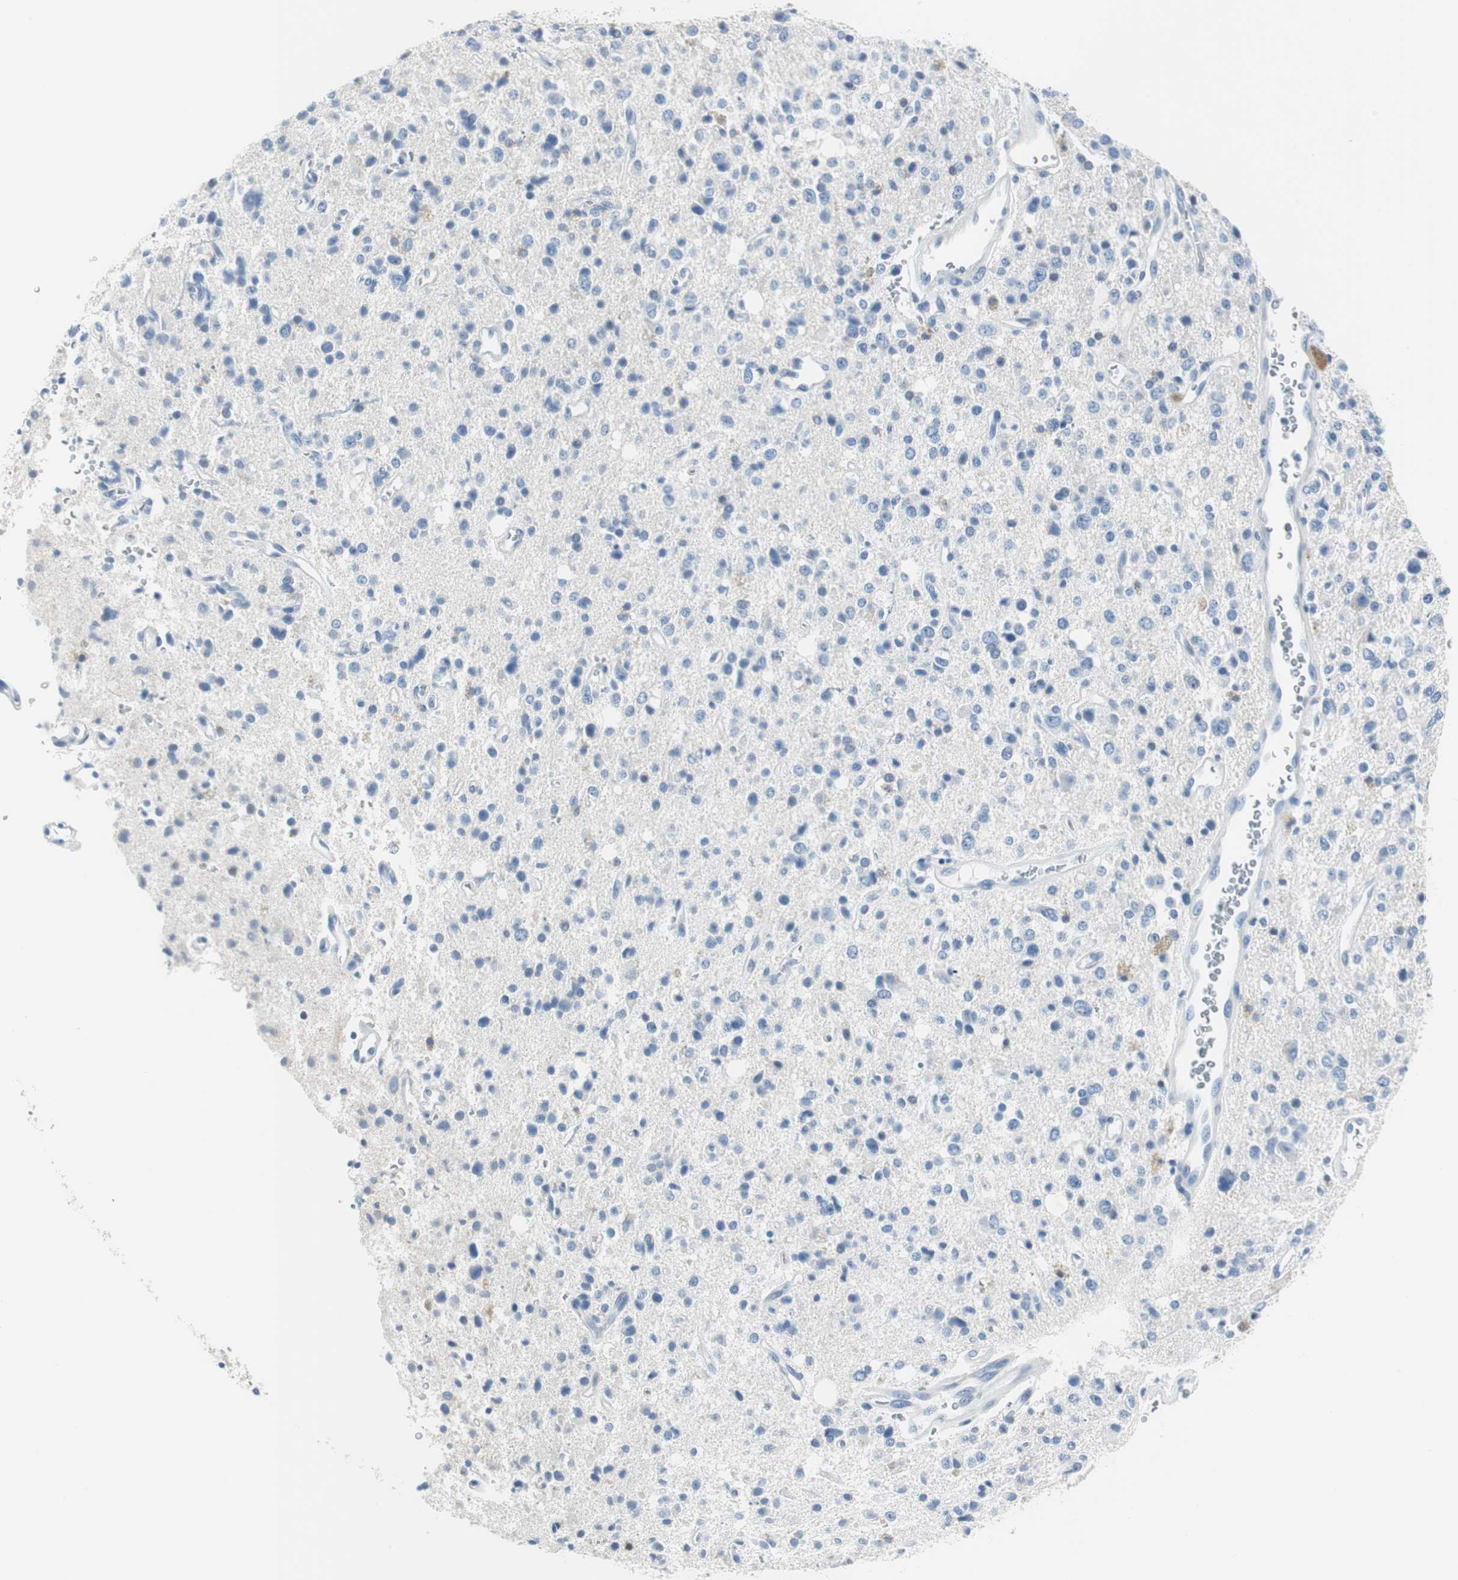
{"staining": {"intensity": "negative", "quantity": "none", "location": "none"}, "tissue": "glioma", "cell_type": "Tumor cells", "image_type": "cancer", "snomed": [{"axis": "morphology", "description": "Glioma, malignant, High grade"}, {"axis": "topography", "description": "Brain"}], "caption": "This micrograph is of malignant high-grade glioma stained with immunohistochemistry to label a protein in brown with the nuclei are counter-stained blue. There is no expression in tumor cells. (DAB (3,3'-diaminobenzidine) immunohistochemistry (IHC) visualized using brightfield microscopy, high magnification).", "gene": "FBP1", "patient": {"sex": "male", "age": 47}}